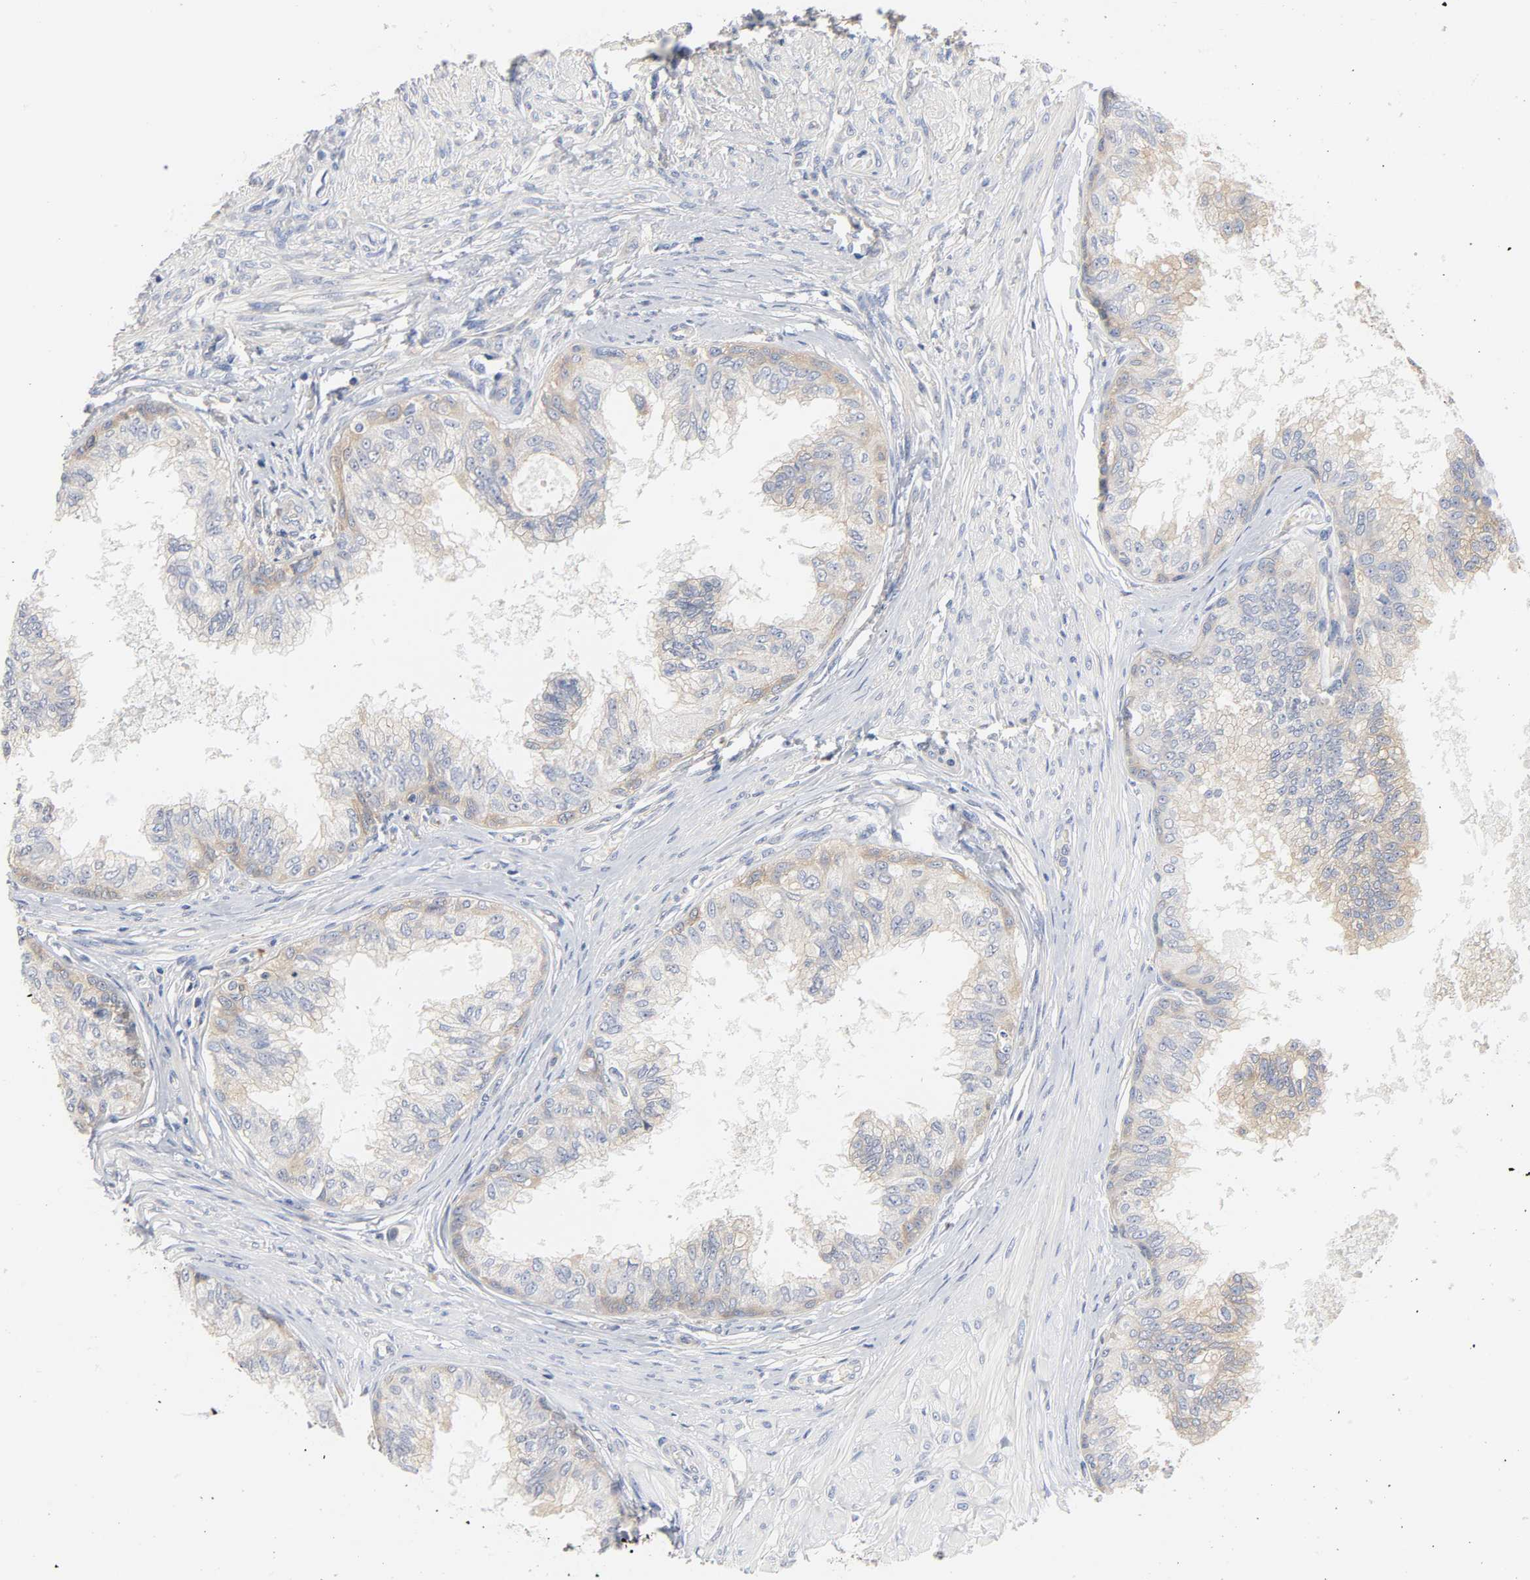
{"staining": {"intensity": "weak", "quantity": ">75%", "location": "cytoplasmic/membranous"}, "tissue": "prostate", "cell_type": "Glandular cells", "image_type": "normal", "snomed": [{"axis": "morphology", "description": "Normal tissue, NOS"}, {"axis": "topography", "description": "Prostate"}, {"axis": "topography", "description": "Seminal veicle"}], "caption": "A brown stain shows weak cytoplasmic/membranous positivity of a protein in glandular cells of normal prostate.", "gene": "SRC", "patient": {"sex": "male", "age": 60}}